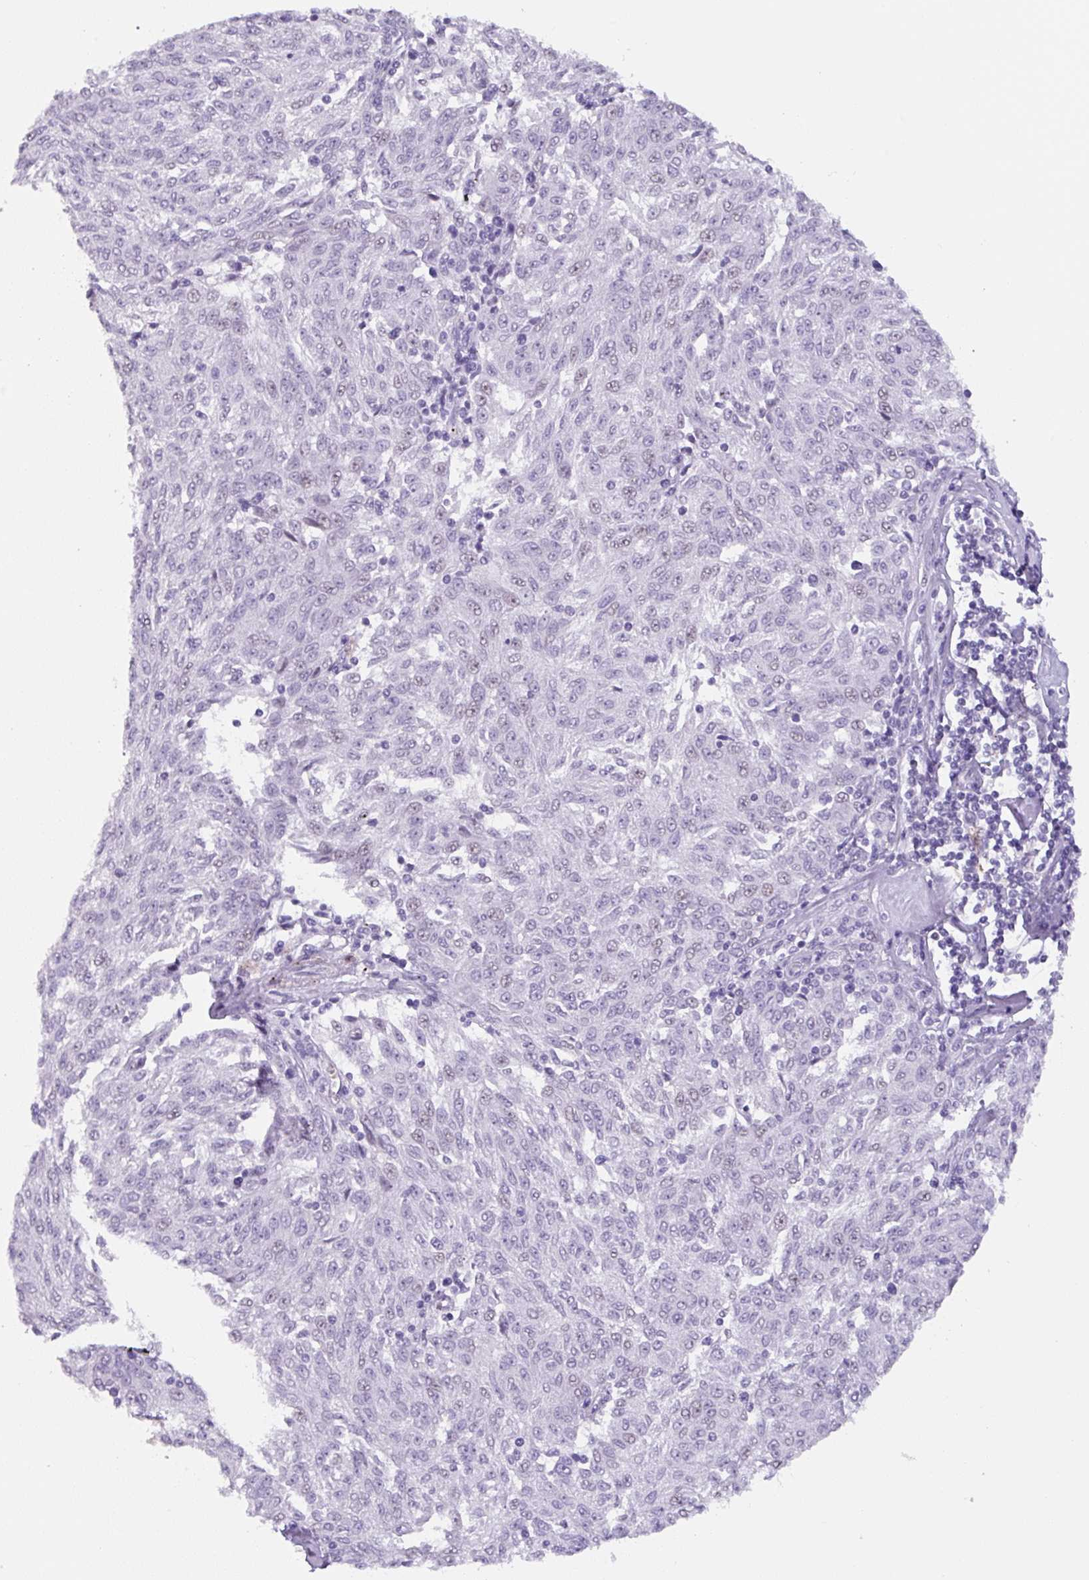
{"staining": {"intensity": "negative", "quantity": "none", "location": "none"}, "tissue": "melanoma", "cell_type": "Tumor cells", "image_type": "cancer", "snomed": [{"axis": "morphology", "description": "Malignant melanoma, NOS"}, {"axis": "topography", "description": "Skin"}], "caption": "Tumor cells show no significant protein positivity in melanoma.", "gene": "TNFRSF8", "patient": {"sex": "female", "age": 72}}